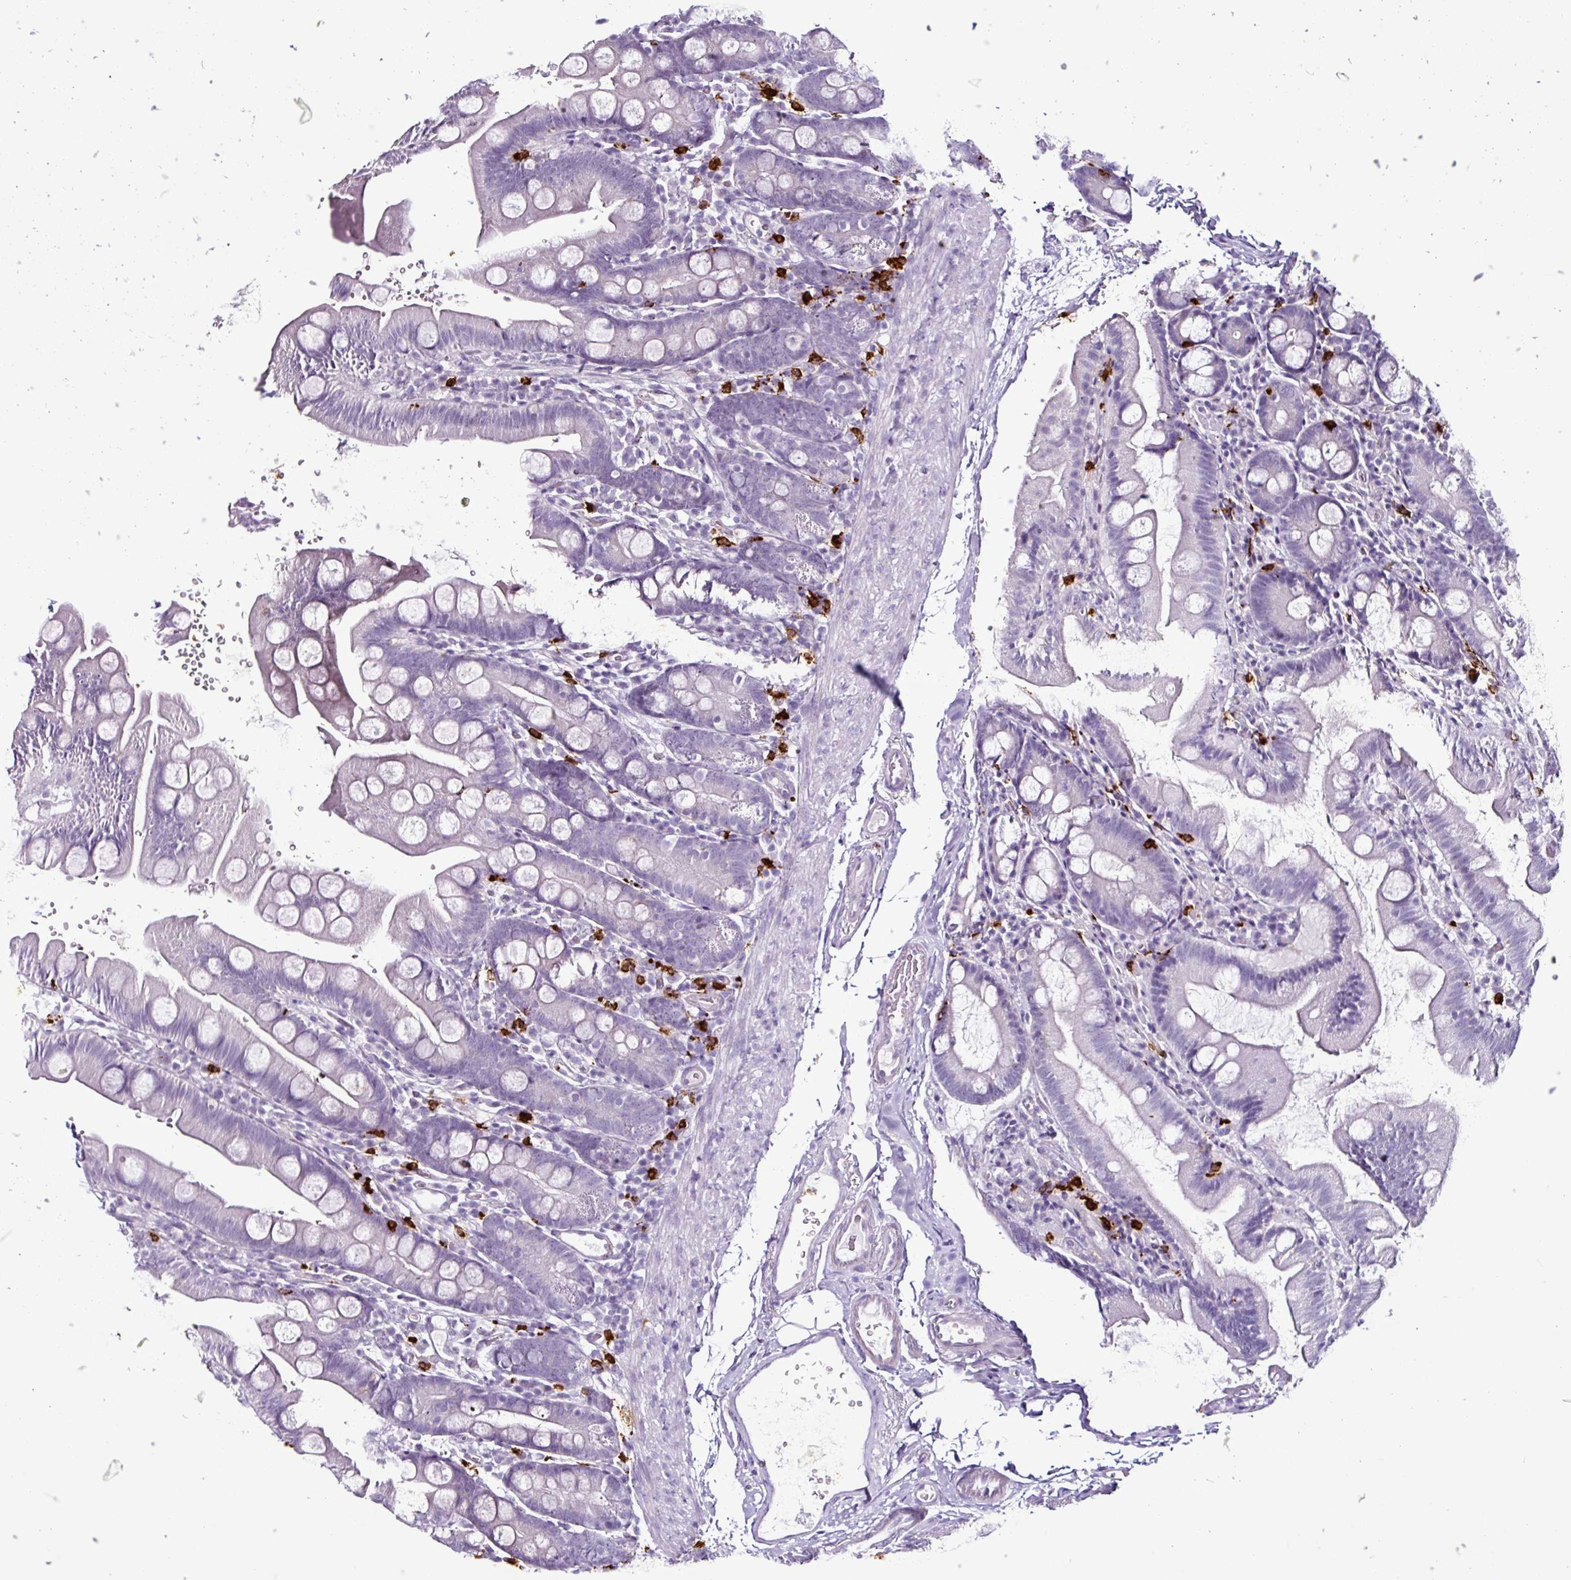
{"staining": {"intensity": "negative", "quantity": "none", "location": "none"}, "tissue": "small intestine", "cell_type": "Glandular cells", "image_type": "normal", "snomed": [{"axis": "morphology", "description": "Normal tissue, NOS"}, {"axis": "topography", "description": "Small intestine"}], "caption": "A high-resolution image shows IHC staining of normal small intestine, which reveals no significant staining in glandular cells.", "gene": "TMEM178A", "patient": {"sex": "female", "age": 68}}